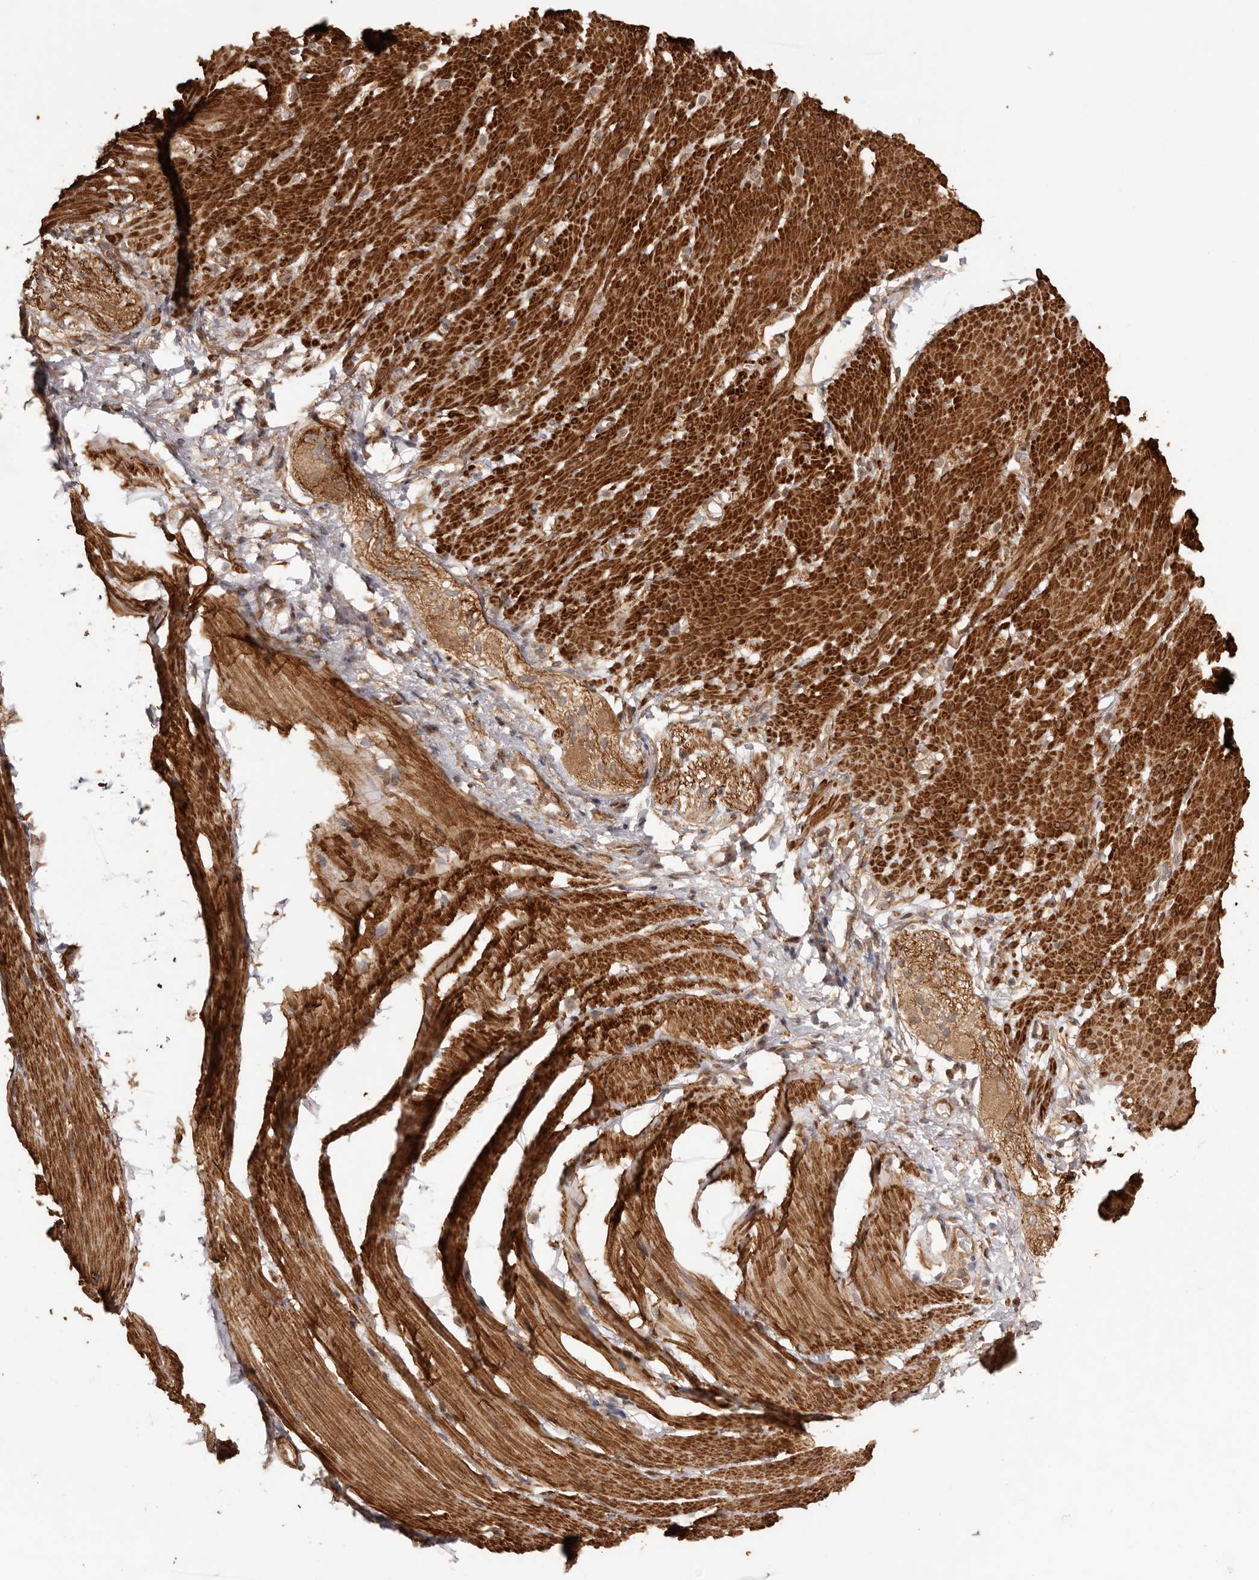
{"staining": {"intensity": "strong", "quantity": ">75%", "location": "cytoplasmic/membranous"}, "tissue": "smooth muscle", "cell_type": "Smooth muscle cells", "image_type": "normal", "snomed": [{"axis": "morphology", "description": "Normal tissue, NOS"}, {"axis": "topography", "description": "Smooth muscle"}, {"axis": "topography", "description": "Small intestine"}], "caption": "Immunohistochemistry (IHC) image of benign smooth muscle: human smooth muscle stained using immunohistochemistry (IHC) demonstrates high levels of strong protein expression localized specifically in the cytoplasmic/membranous of smooth muscle cells, appearing as a cytoplasmic/membranous brown color.", "gene": "UBR2", "patient": {"sex": "female", "age": 84}}